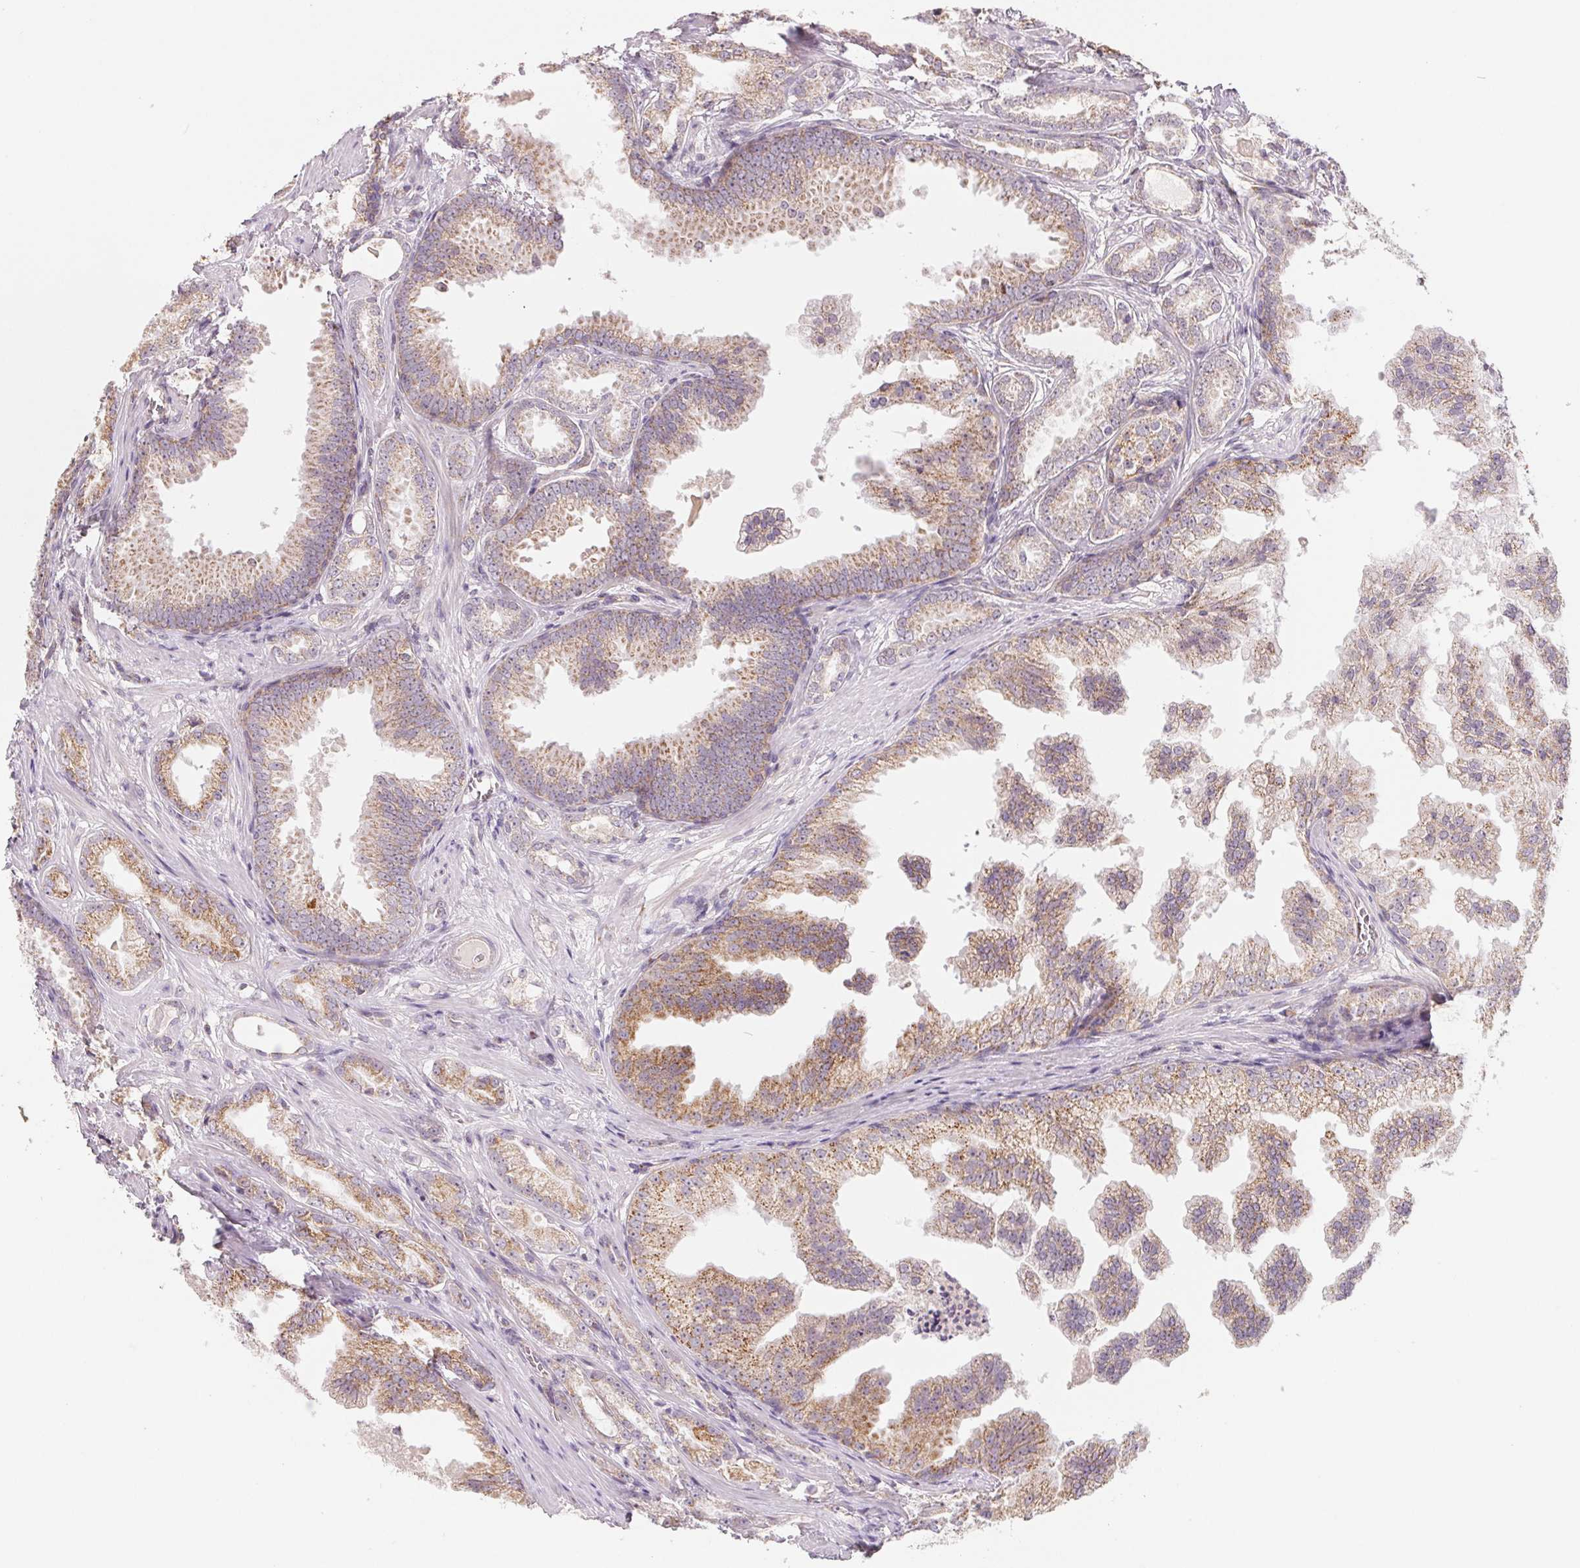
{"staining": {"intensity": "moderate", "quantity": "25%-75%", "location": "cytoplasmic/membranous"}, "tissue": "prostate cancer", "cell_type": "Tumor cells", "image_type": "cancer", "snomed": [{"axis": "morphology", "description": "Adenocarcinoma, Low grade"}, {"axis": "topography", "description": "Prostate"}], "caption": "The image exhibits staining of prostate cancer (adenocarcinoma (low-grade)), revealing moderate cytoplasmic/membranous protein positivity (brown color) within tumor cells.", "gene": "HINT2", "patient": {"sex": "male", "age": 65}}